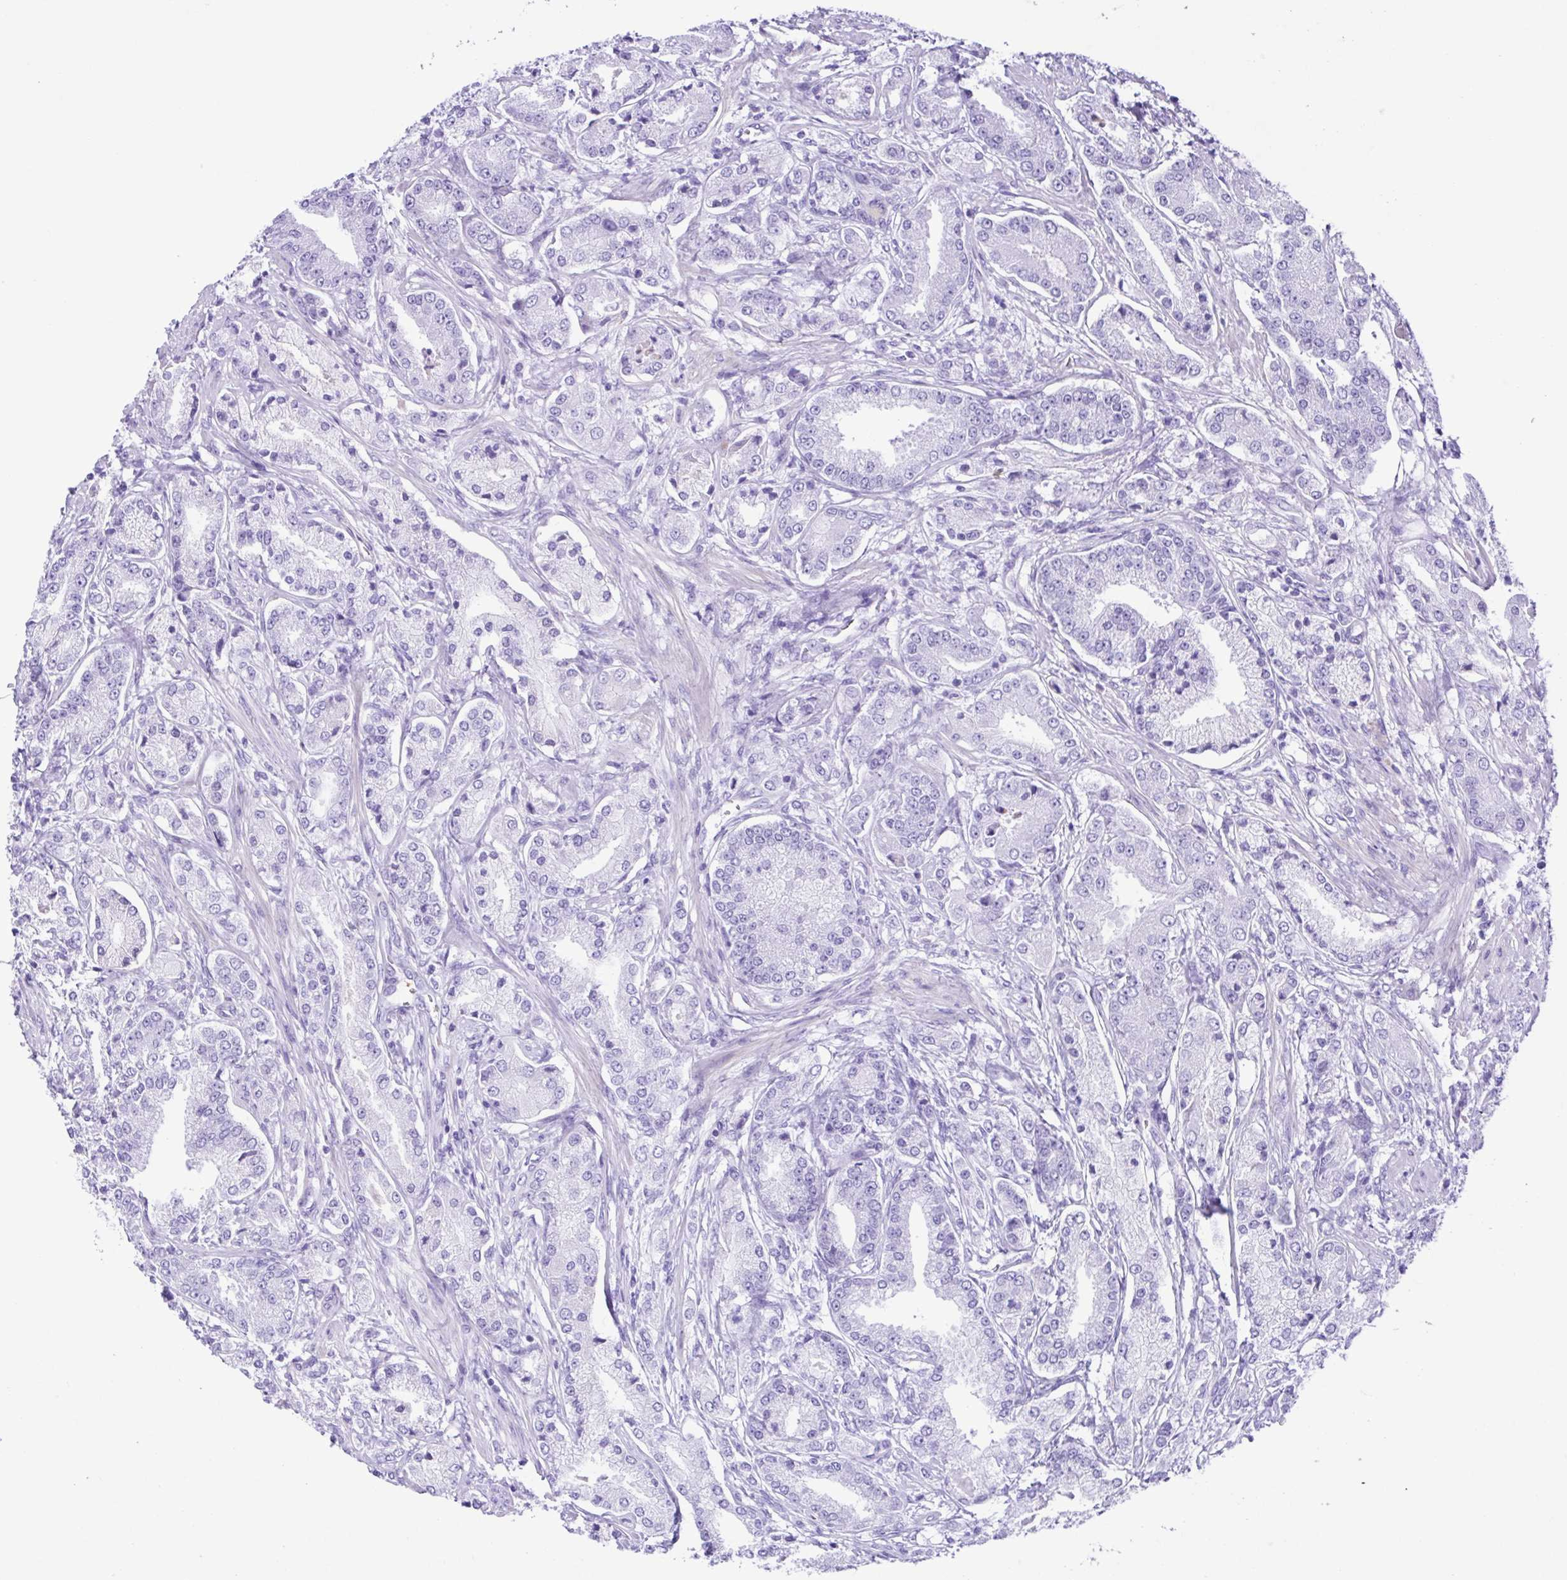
{"staining": {"intensity": "negative", "quantity": "none", "location": "none"}, "tissue": "prostate cancer", "cell_type": "Tumor cells", "image_type": "cancer", "snomed": [{"axis": "morphology", "description": "Adenocarcinoma, High grade"}, {"axis": "topography", "description": "Prostate and seminal vesicle, NOS"}], "caption": "The IHC micrograph has no significant positivity in tumor cells of prostate cancer tissue. The staining was performed using DAB (3,3'-diaminobenzidine) to visualize the protein expression in brown, while the nuclei were stained in blue with hematoxylin (Magnification: 20x).", "gene": "CYP11B1", "patient": {"sex": "male", "age": 61}}